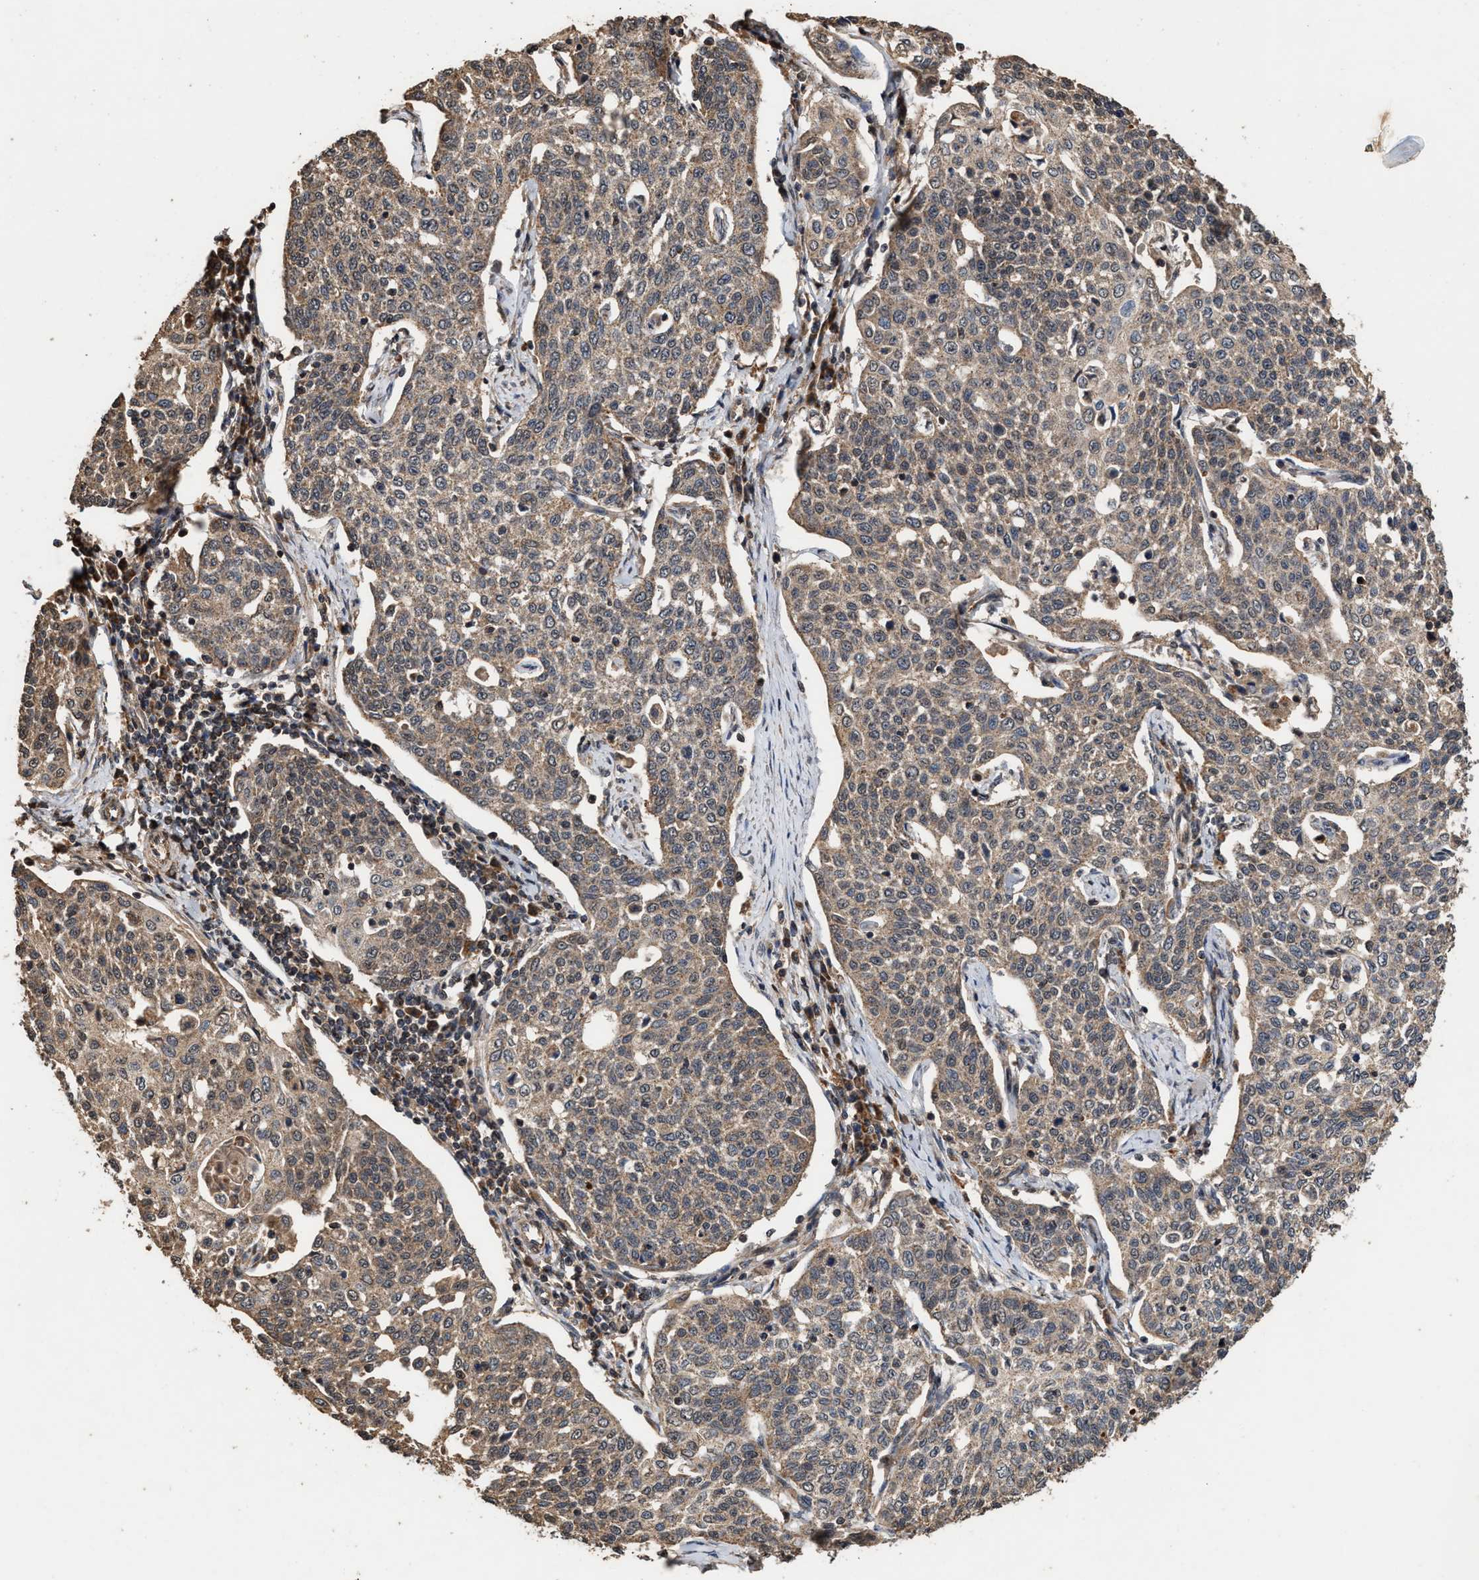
{"staining": {"intensity": "moderate", "quantity": ">75%", "location": "cytoplasmic/membranous"}, "tissue": "cervical cancer", "cell_type": "Tumor cells", "image_type": "cancer", "snomed": [{"axis": "morphology", "description": "Squamous cell carcinoma, NOS"}, {"axis": "topography", "description": "Cervix"}], "caption": "Tumor cells show medium levels of moderate cytoplasmic/membranous staining in about >75% of cells in human cervical cancer (squamous cell carcinoma). (DAB IHC with brightfield microscopy, high magnification).", "gene": "ZNHIT6", "patient": {"sex": "female", "age": 34}}